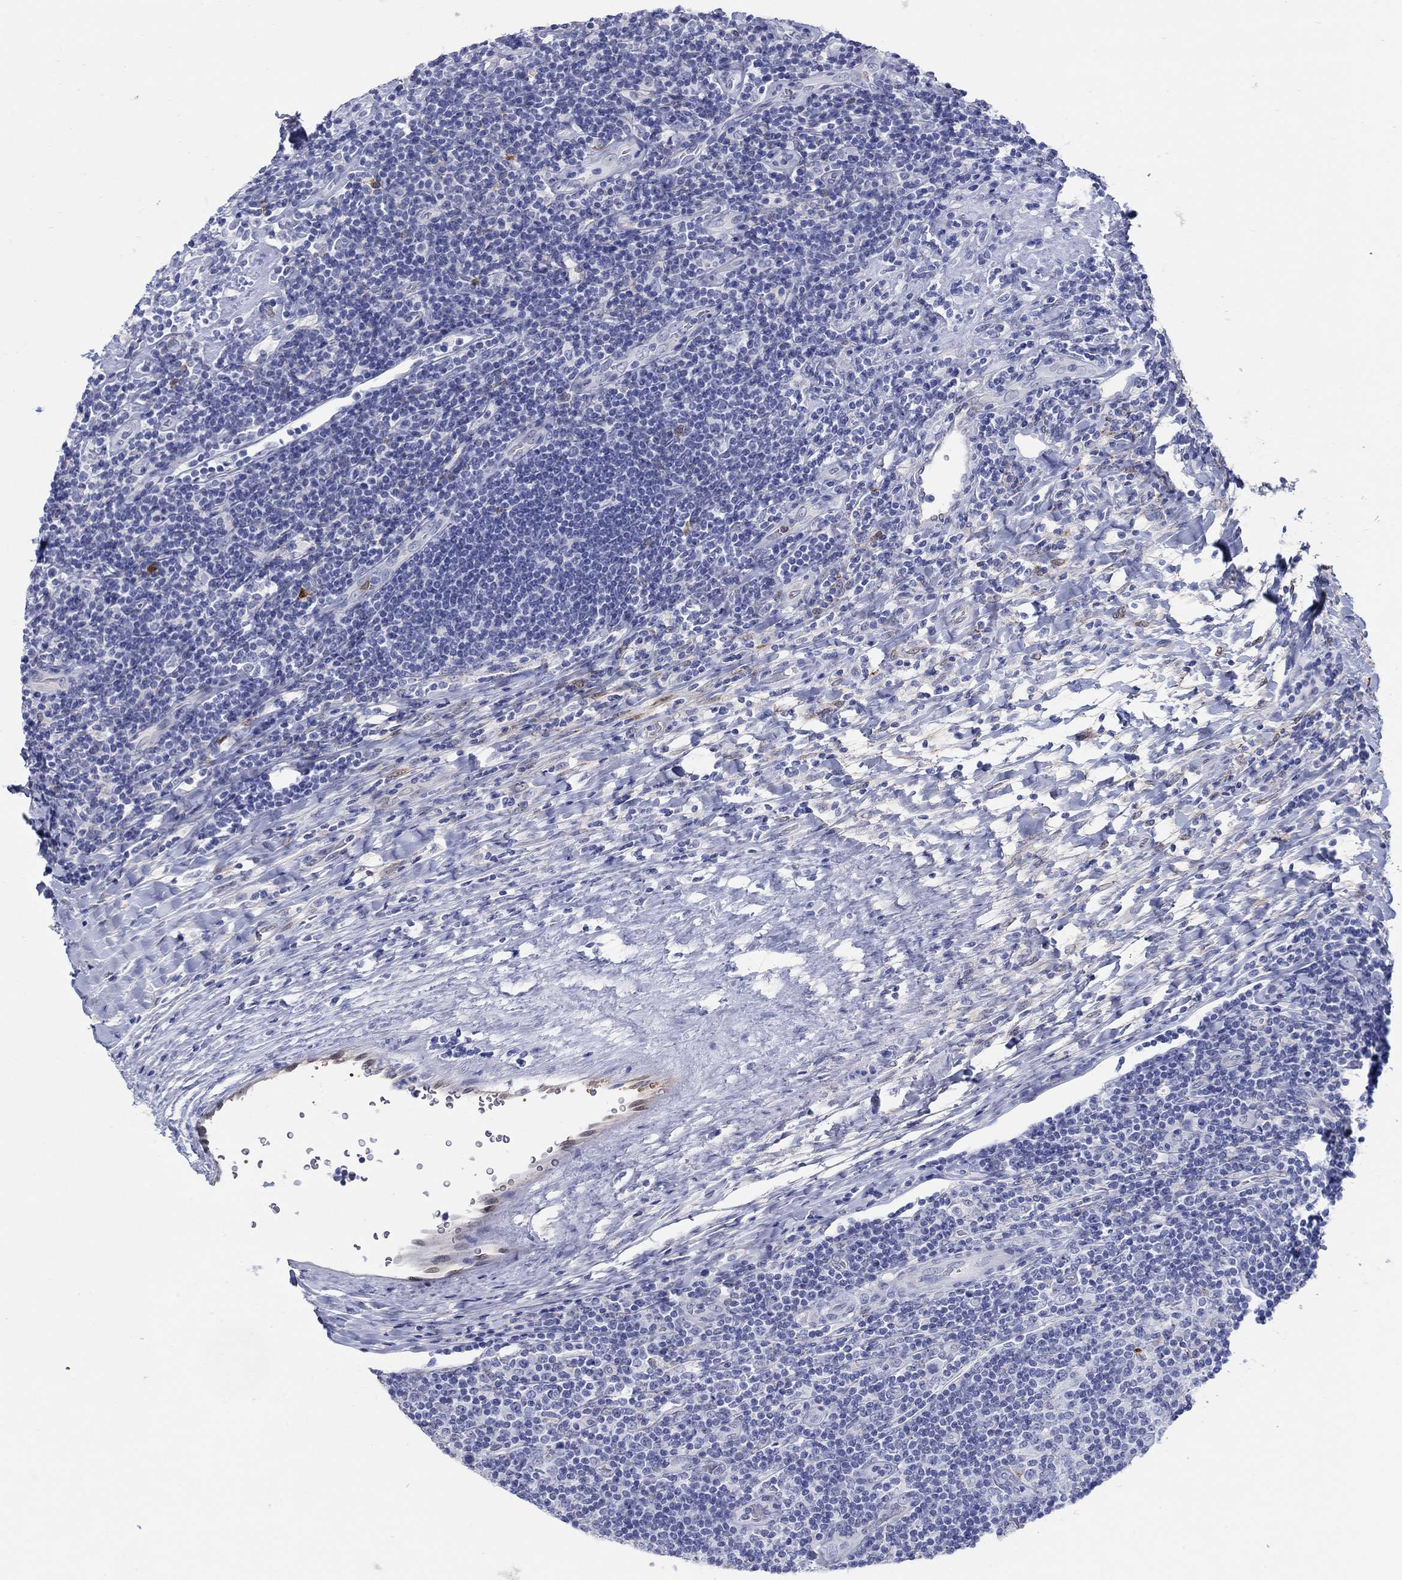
{"staining": {"intensity": "negative", "quantity": "none", "location": "none"}, "tissue": "lymphoma", "cell_type": "Tumor cells", "image_type": "cancer", "snomed": [{"axis": "morphology", "description": "Hodgkin's disease, NOS"}, {"axis": "topography", "description": "Lymph node"}], "caption": "DAB immunohistochemical staining of human lymphoma demonstrates no significant expression in tumor cells.", "gene": "AKR1C2", "patient": {"sex": "male", "age": 40}}